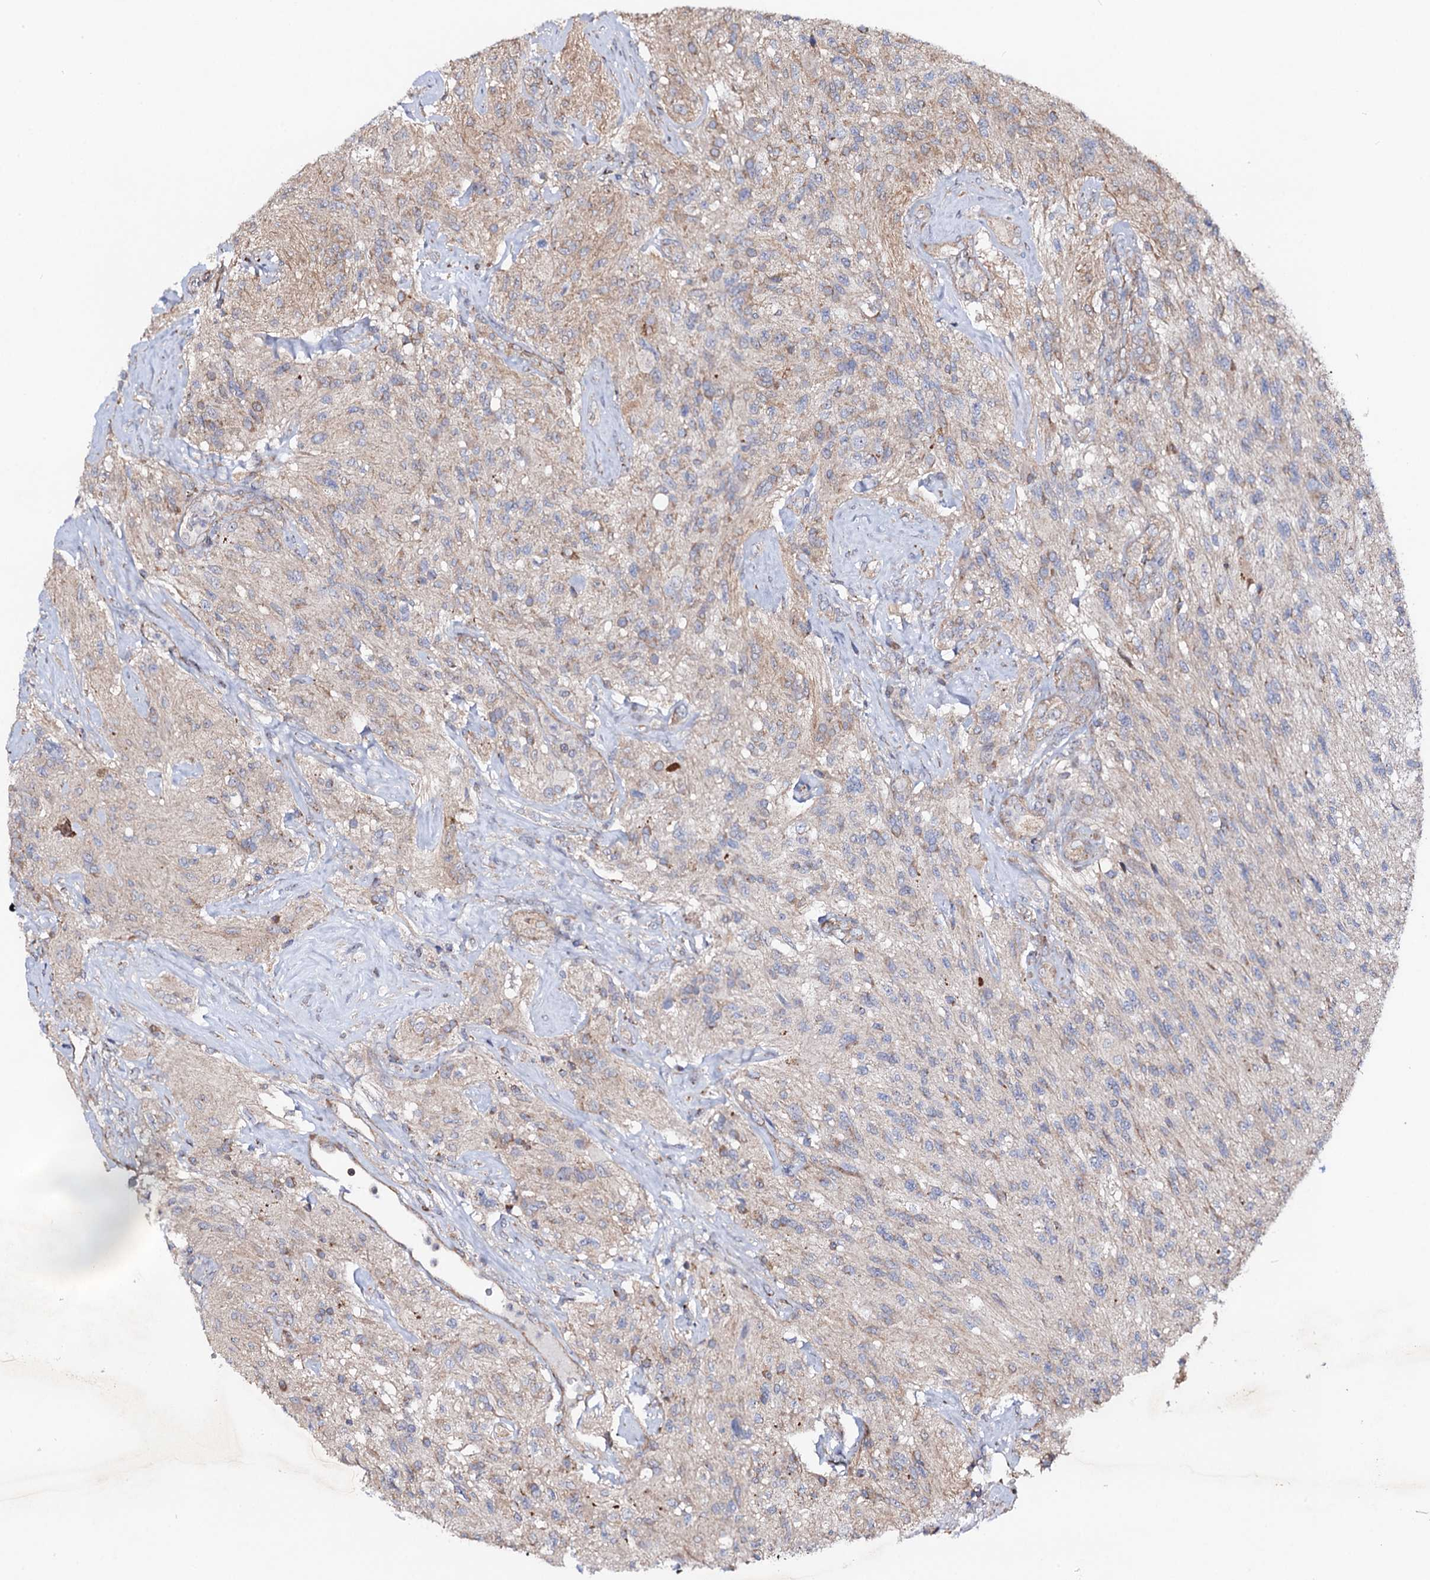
{"staining": {"intensity": "weak", "quantity": "<25%", "location": "cytoplasmic/membranous"}, "tissue": "glioma", "cell_type": "Tumor cells", "image_type": "cancer", "snomed": [{"axis": "morphology", "description": "Glioma, malignant, High grade"}, {"axis": "topography", "description": "Brain"}], "caption": "DAB immunohistochemical staining of malignant high-grade glioma displays no significant staining in tumor cells. (Stains: DAB (3,3'-diaminobenzidine) immunohistochemistry (IHC) with hematoxylin counter stain, Microscopy: brightfield microscopy at high magnification).", "gene": "DYDC1", "patient": {"sex": "male", "age": 56}}